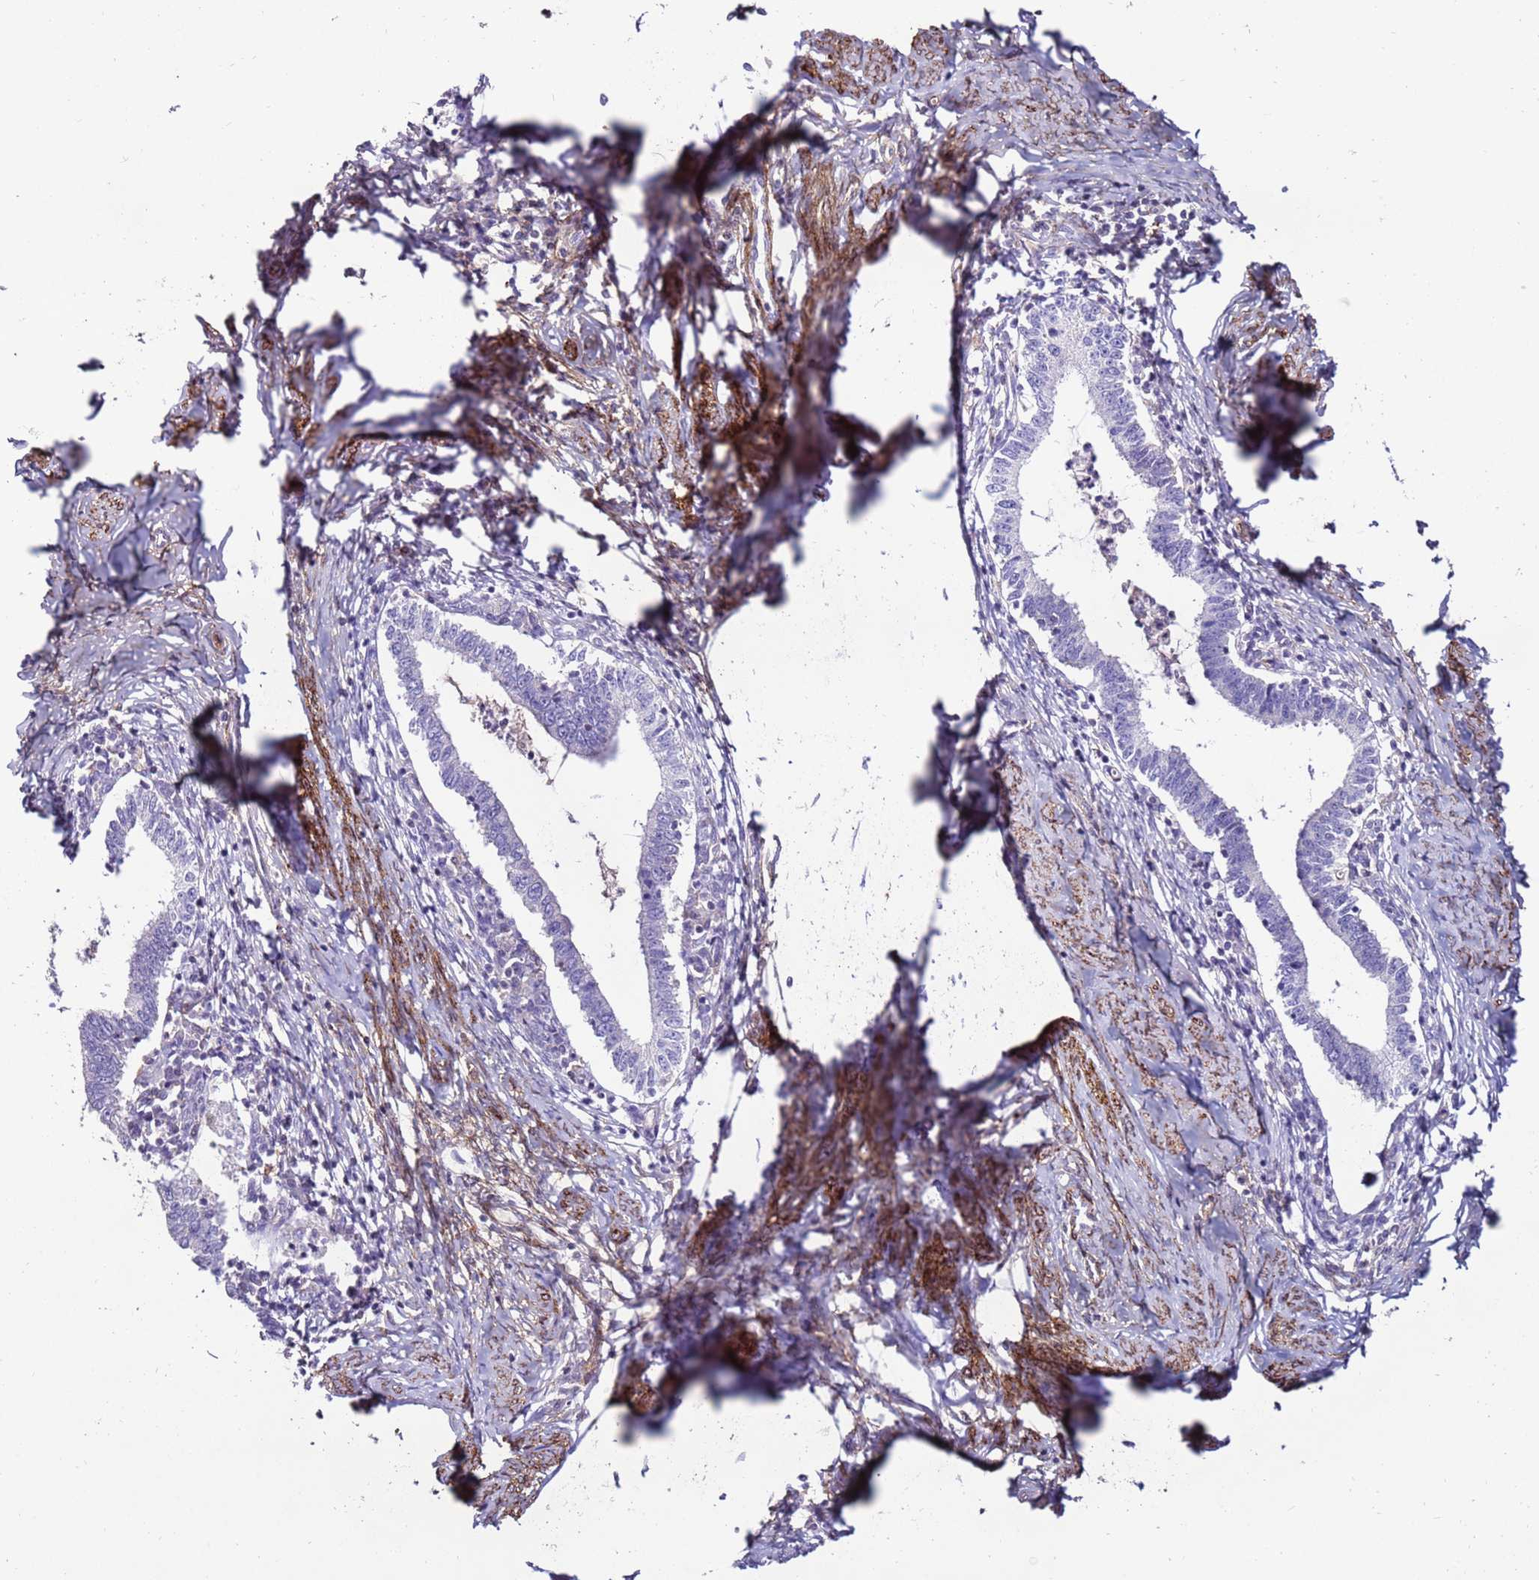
{"staining": {"intensity": "negative", "quantity": "none", "location": "none"}, "tissue": "cervical cancer", "cell_type": "Tumor cells", "image_type": "cancer", "snomed": [{"axis": "morphology", "description": "Adenocarcinoma, NOS"}, {"axis": "topography", "description": "Cervix"}], "caption": "A high-resolution photomicrograph shows IHC staining of cervical adenocarcinoma, which reveals no significant positivity in tumor cells.", "gene": "CLEC4M", "patient": {"sex": "female", "age": 36}}